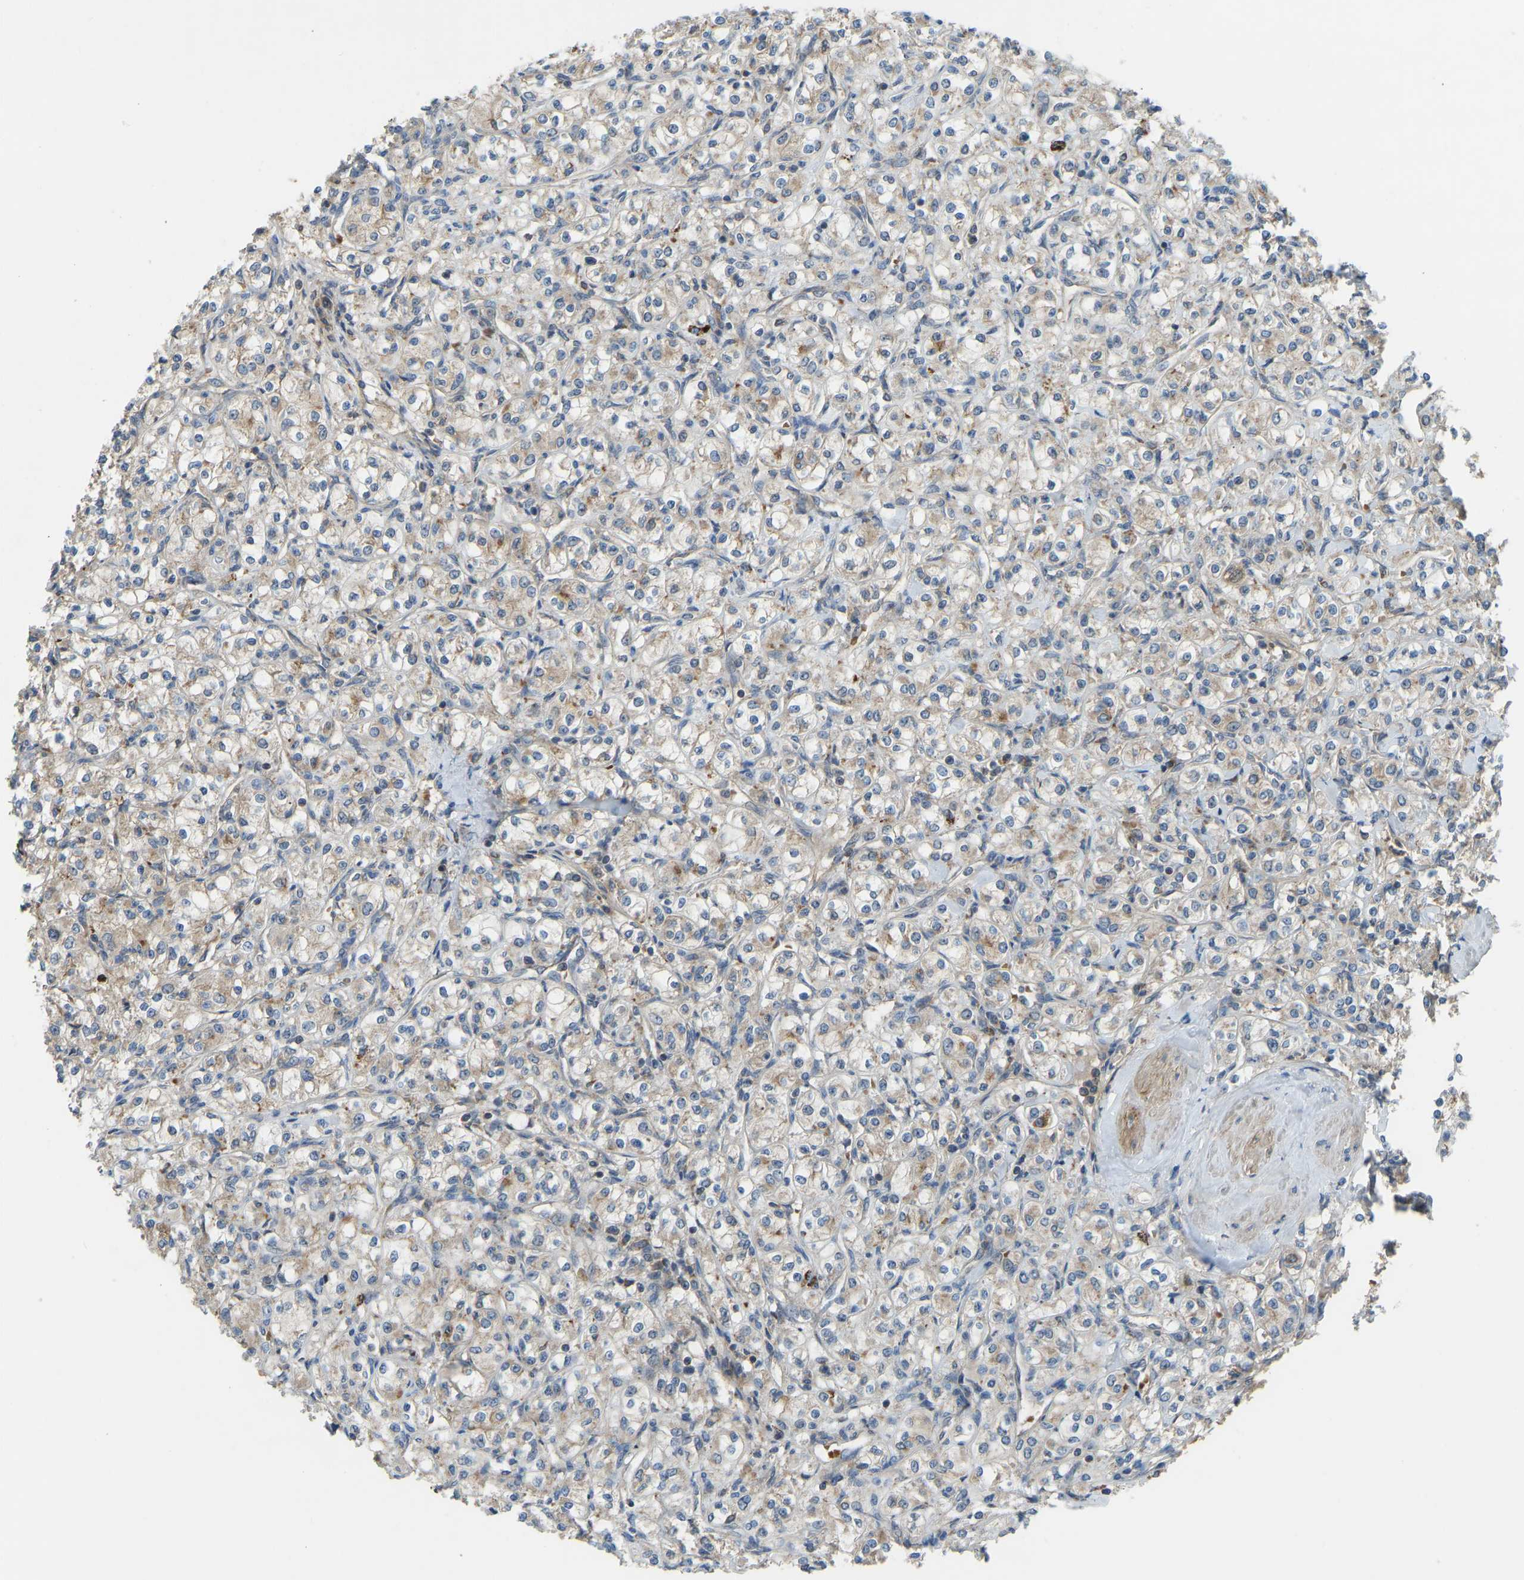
{"staining": {"intensity": "weak", "quantity": ">75%", "location": "cytoplasmic/membranous"}, "tissue": "renal cancer", "cell_type": "Tumor cells", "image_type": "cancer", "snomed": [{"axis": "morphology", "description": "Adenocarcinoma, NOS"}, {"axis": "topography", "description": "Kidney"}], "caption": "Protein expression by IHC shows weak cytoplasmic/membranous expression in about >75% of tumor cells in adenocarcinoma (renal).", "gene": "ZNF71", "patient": {"sex": "male", "age": 77}}